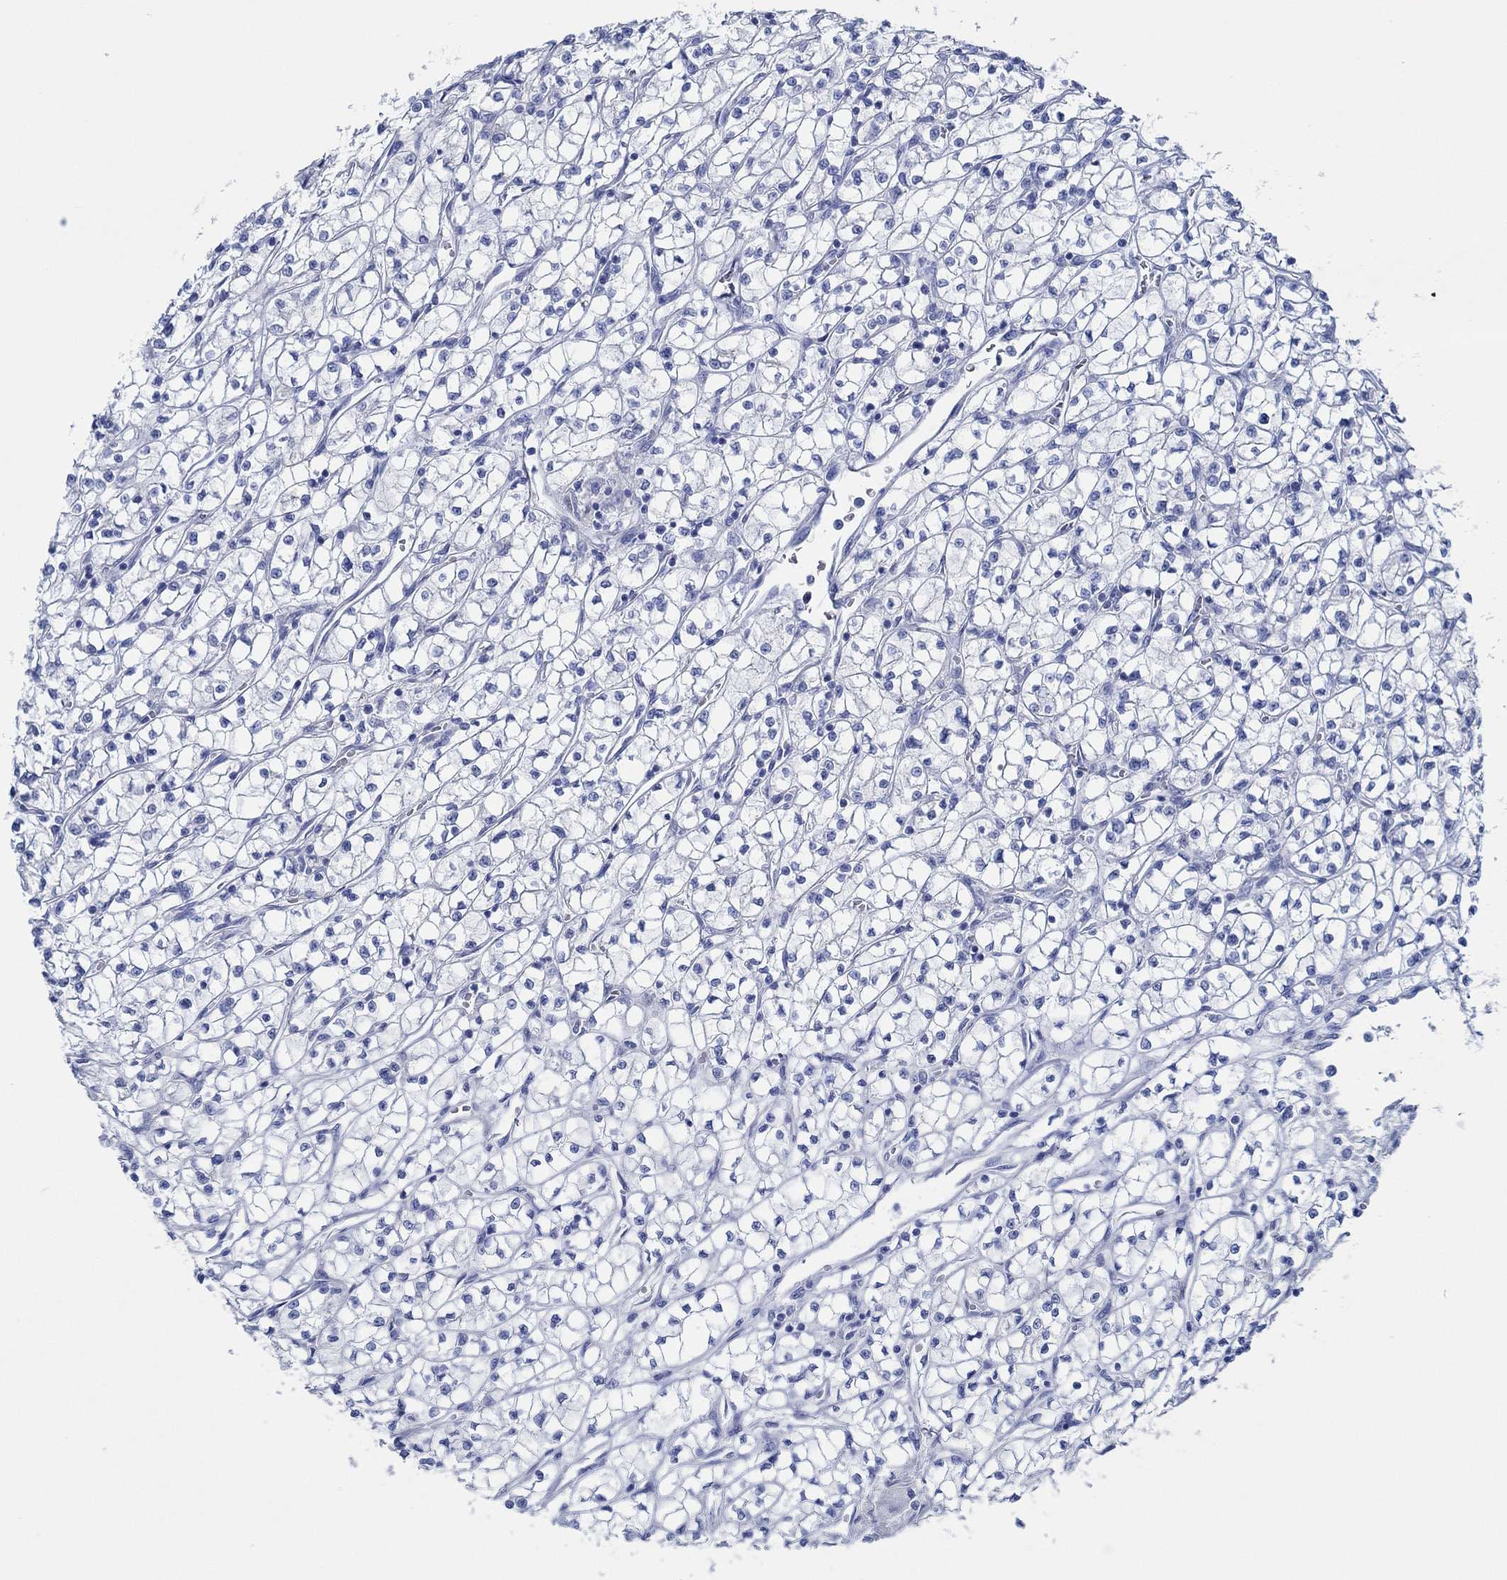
{"staining": {"intensity": "negative", "quantity": "none", "location": "none"}, "tissue": "renal cancer", "cell_type": "Tumor cells", "image_type": "cancer", "snomed": [{"axis": "morphology", "description": "Adenocarcinoma, NOS"}, {"axis": "topography", "description": "Kidney"}], "caption": "DAB immunohistochemical staining of adenocarcinoma (renal) exhibits no significant expression in tumor cells. (Stains: DAB IHC with hematoxylin counter stain, Microscopy: brightfield microscopy at high magnification).", "gene": "IGFBP6", "patient": {"sex": "female", "age": 64}}